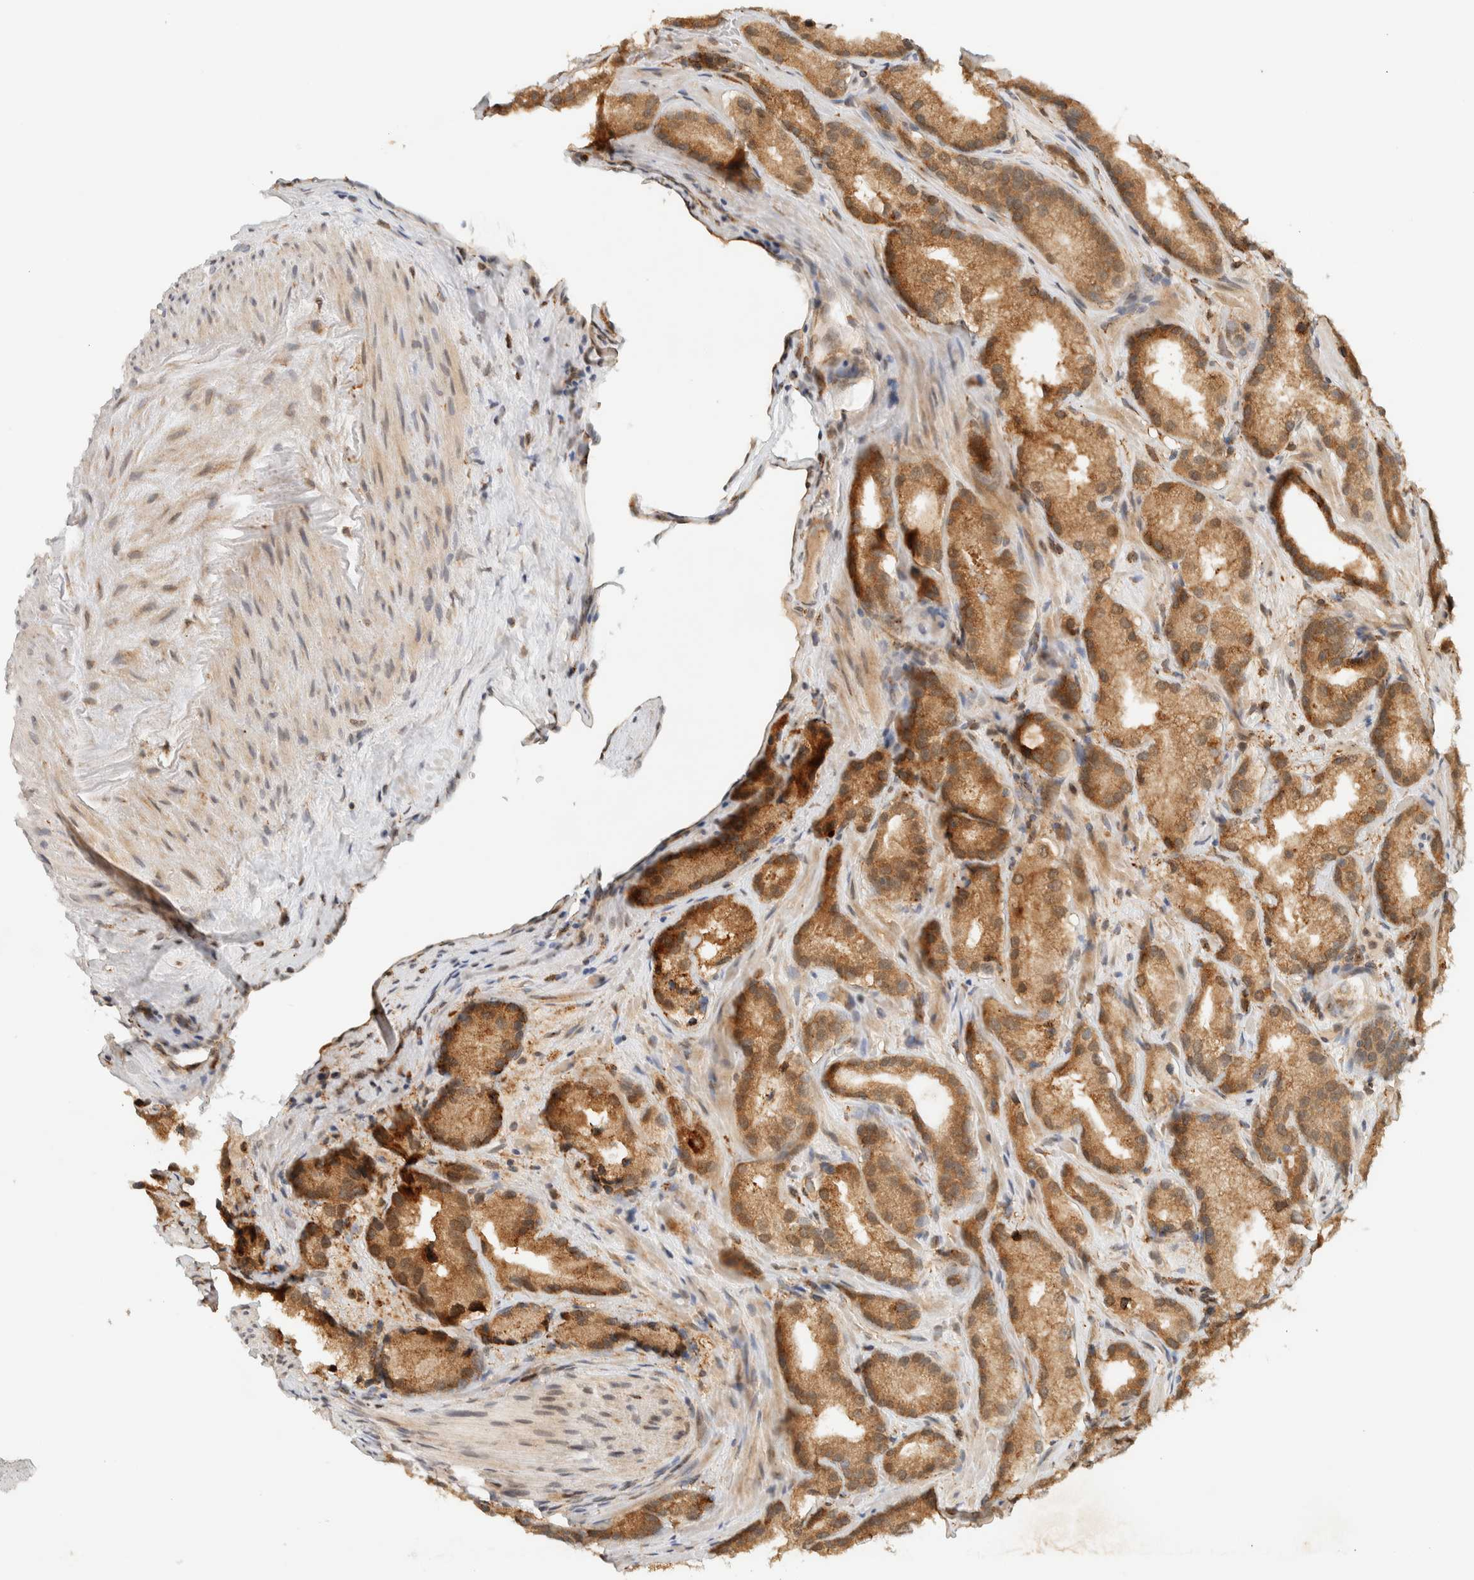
{"staining": {"intensity": "moderate", "quantity": ">75%", "location": "cytoplasmic/membranous"}, "tissue": "prostate cancer", "cell_type": "Tumor cells", "image_type": "cancer", "snomed": [{"axis": "morphology", "description": "Adenocarcinoma, High grade"}, {"axis": "topography", "description": "Prostate"}], "caption": "High-magnification brightfield microscopy of high-grade adenocarcinoma (prostate) stained with DAB (3,3'-diaminobenzidine) (brown) and counterstained with hematoxylin (blue). tumor cells exhibit moderate cytoplasmic/membranous positivity is present in approximately>75% of cells.", "gene": "ITPRID1", "patient": {"sex": "male", "age": 63}}